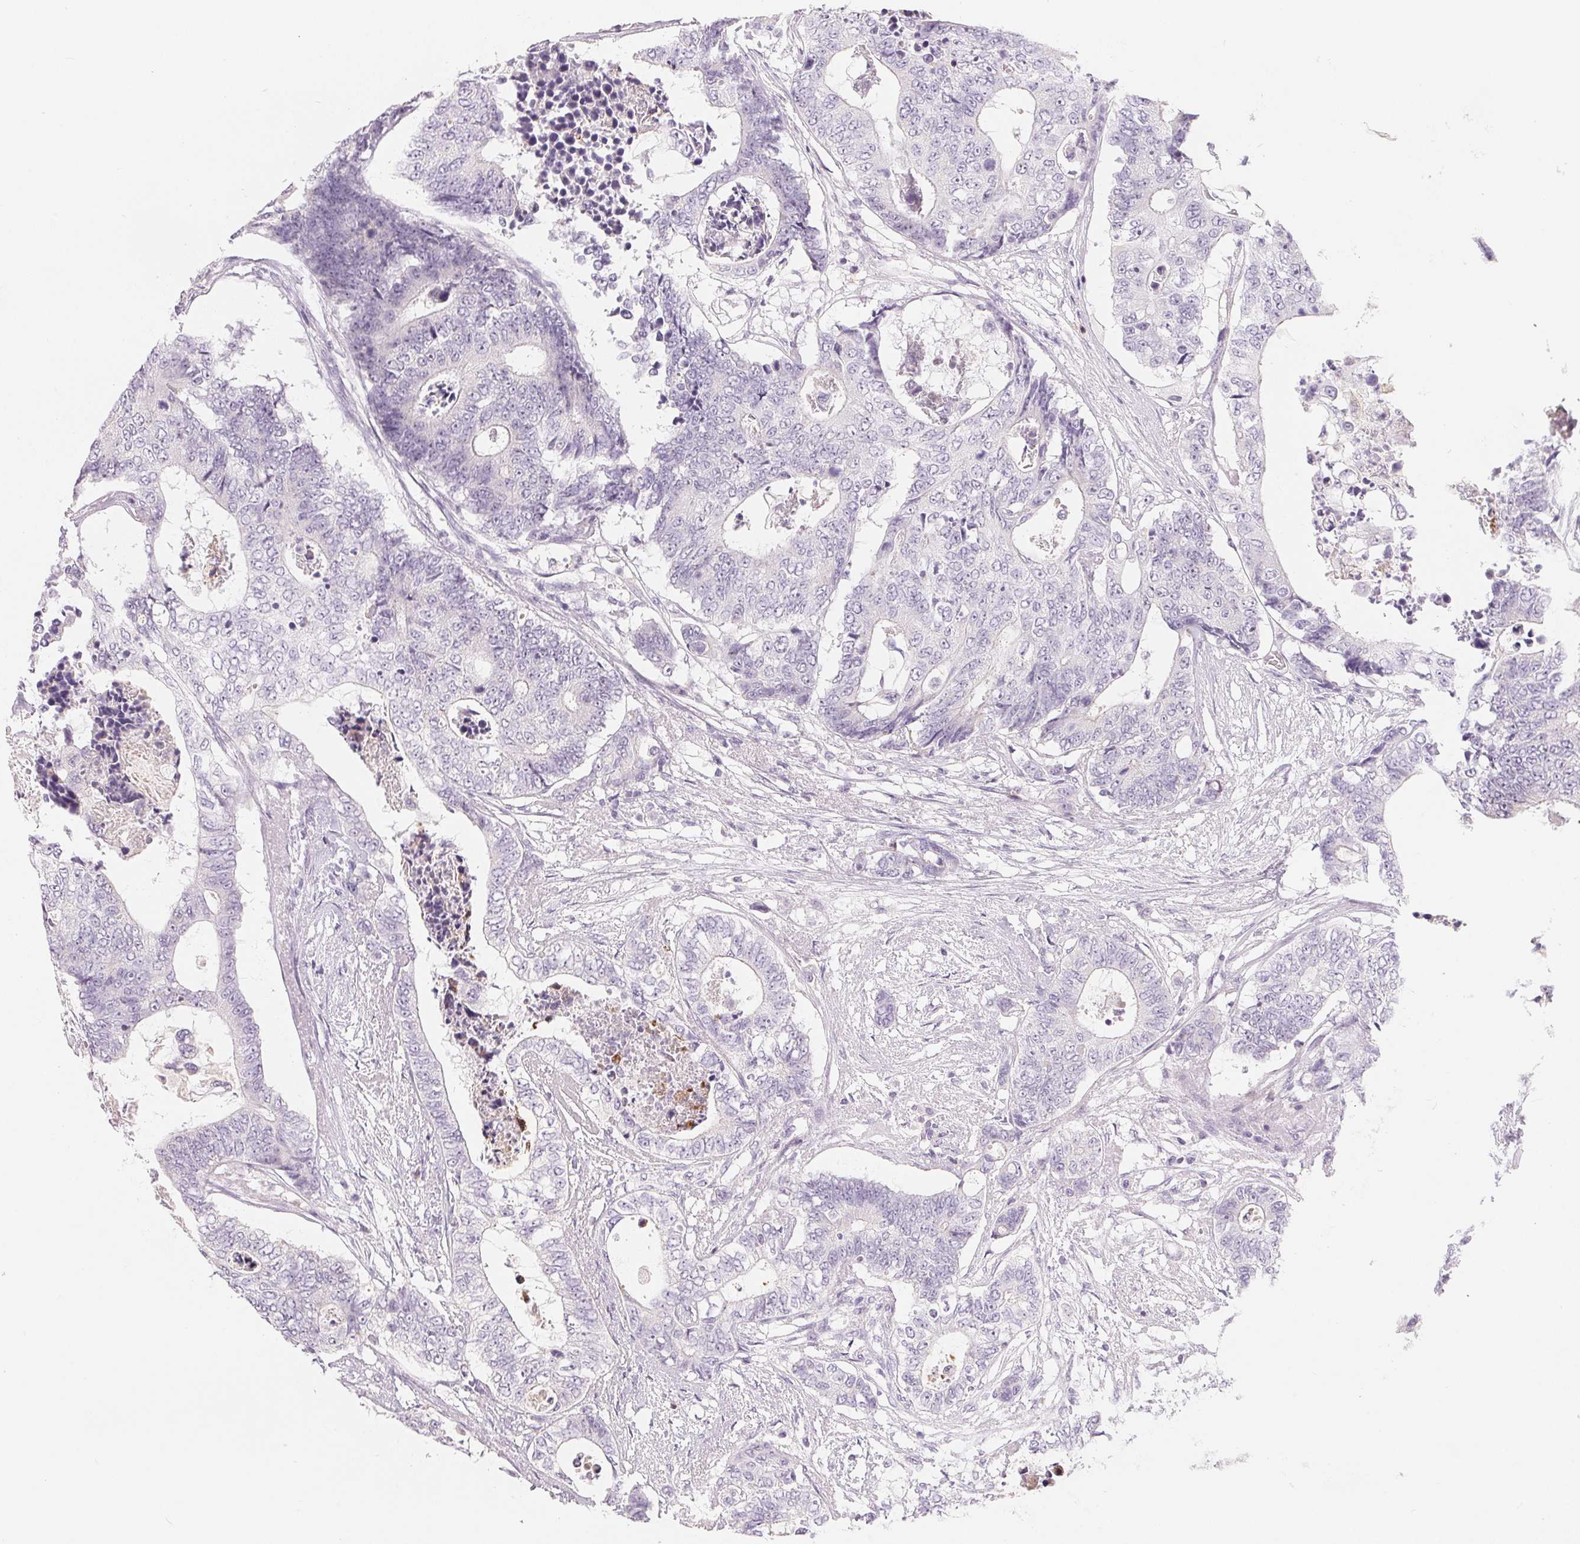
{"staining": {"intensity": "negative", "quantity": "none", "location": "none"}, "tissue": "colorectal cancer", "cell_type": "Tumor cells", "image_type": "cancer", "snomed": [{"axis": "morphology", "description": "Adenocarcinoma, NOS"}, {"axis": "topography", "description": "Colon"}], "caption": "Adenocarcinoma (colorectal) stained for a protein using immunohistochemistry demonstrates no staining tumor cells.", "gene": "CD69", "patient": {"sex": "female", "age": 48}}